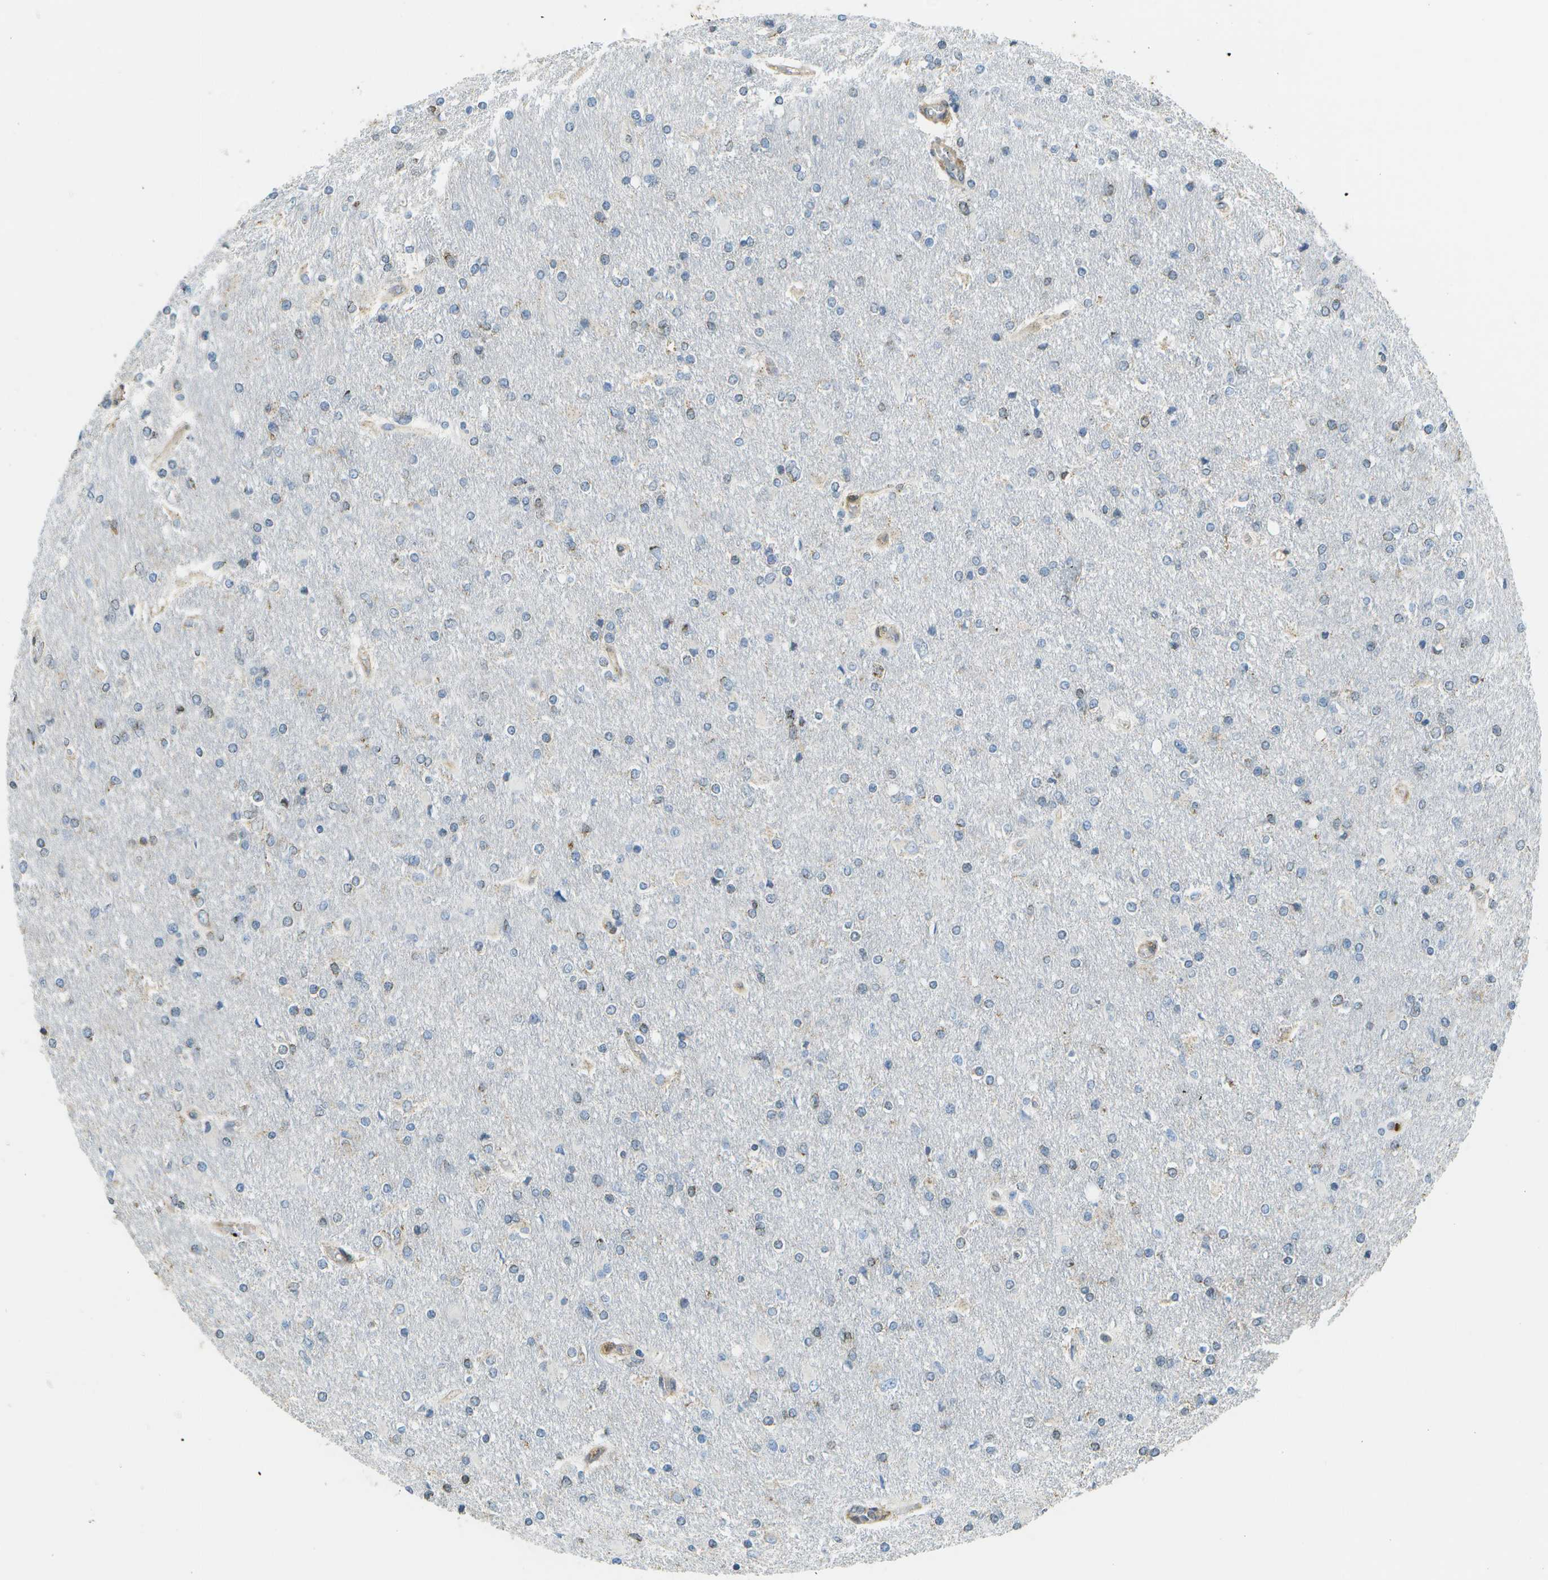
{"staining": {"intensity": "negative", "quantity": "none", "location": "none"}, "tissue": "glioma", "cell_type": "Tumor cells", "image_type": "cancer", "snomed": [{"axis": "morphology", "description": "Glioma, malignant, High grade"}, {"axis": "topography", "description": "Cerebral cortex"}], "caption": "Tumor cells show no significant positivity in malignant high-grade glioma. (IHC, brightfield microscopy, high magnification).", "gene": "CACHD1", "patient": {"sex": "female", "age": 36}}